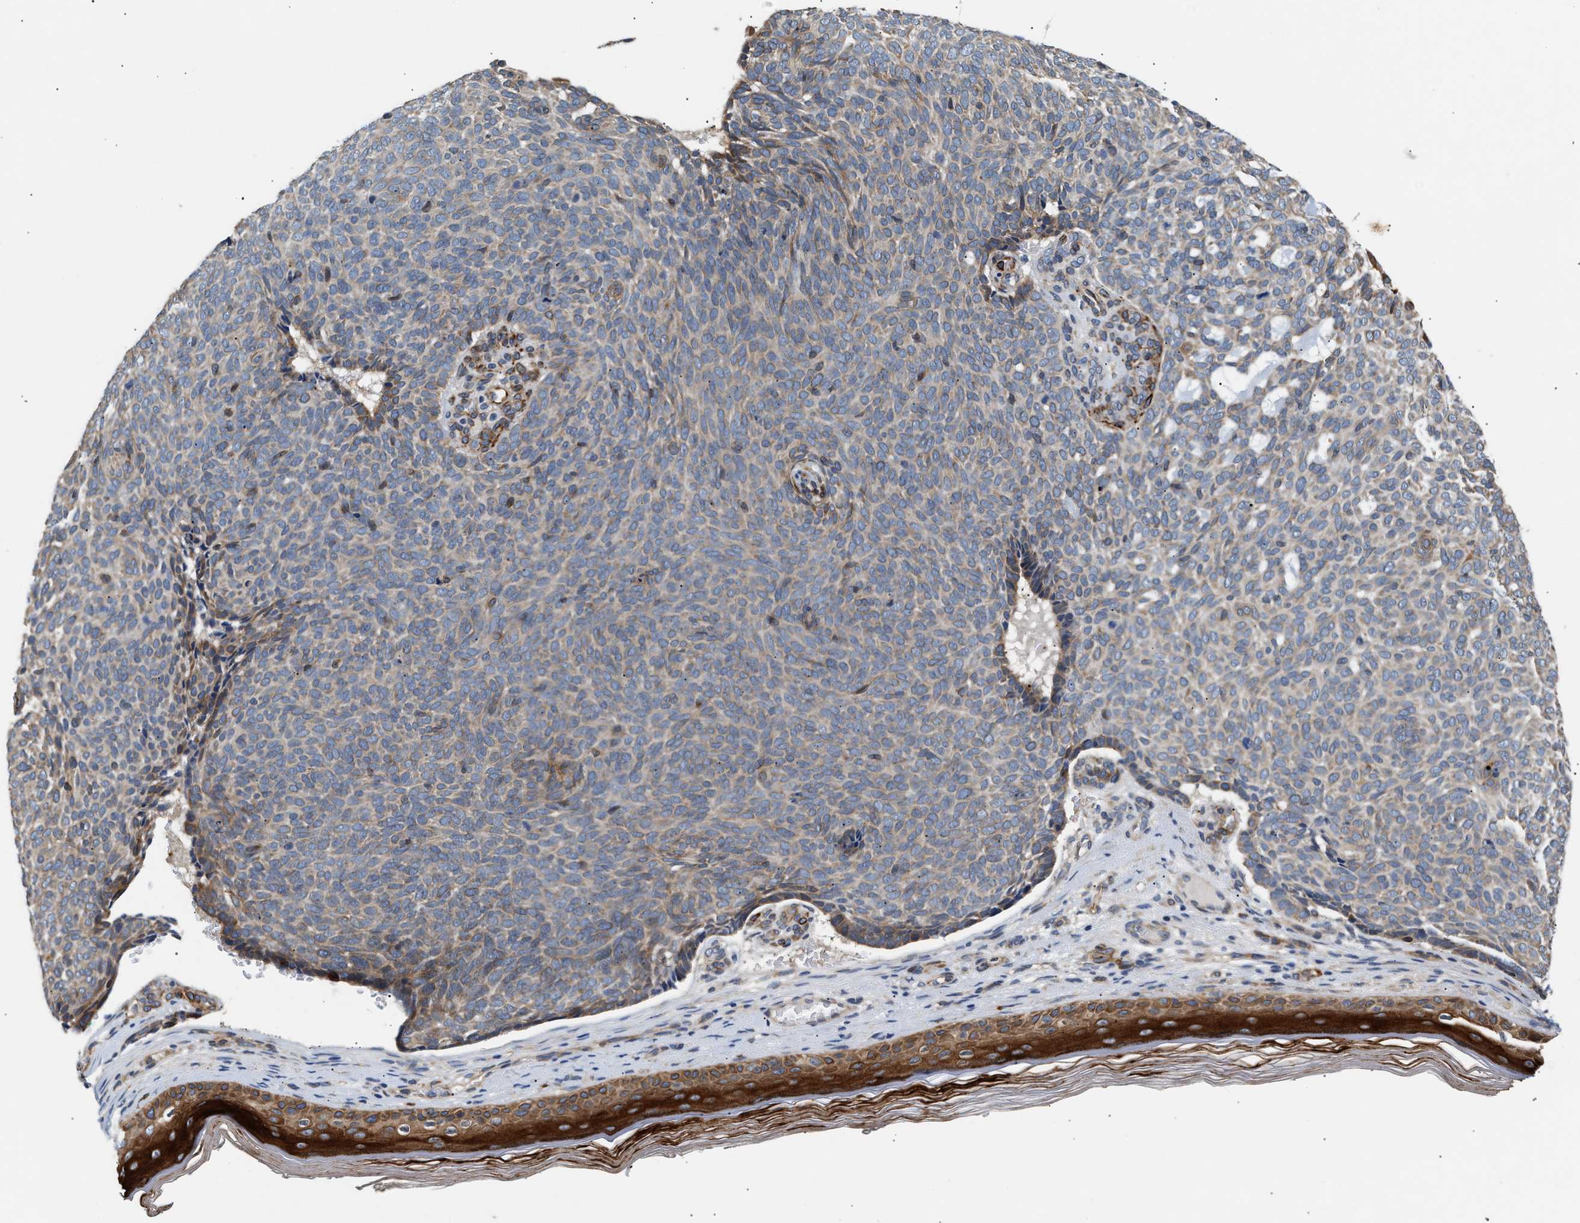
{"staining": {"intensity": "weak", "quantity": "<25%", "location": "cytoplasmic/membranous"}, "tissue": "skin cancer", "cell_type": "Tumor cells", "image_type": "cancer", "snomed": [{"axis": "morphology", "description": "Basal cell carcinoma"}, {"axis": "topography", "description": "Skin"}], "caption": "Skin cancer was stained to show a protein in brown. There is no significant expression in tumor cells.", "gene": "IFT74", "patient": {"sex": "male", "age": 61}}